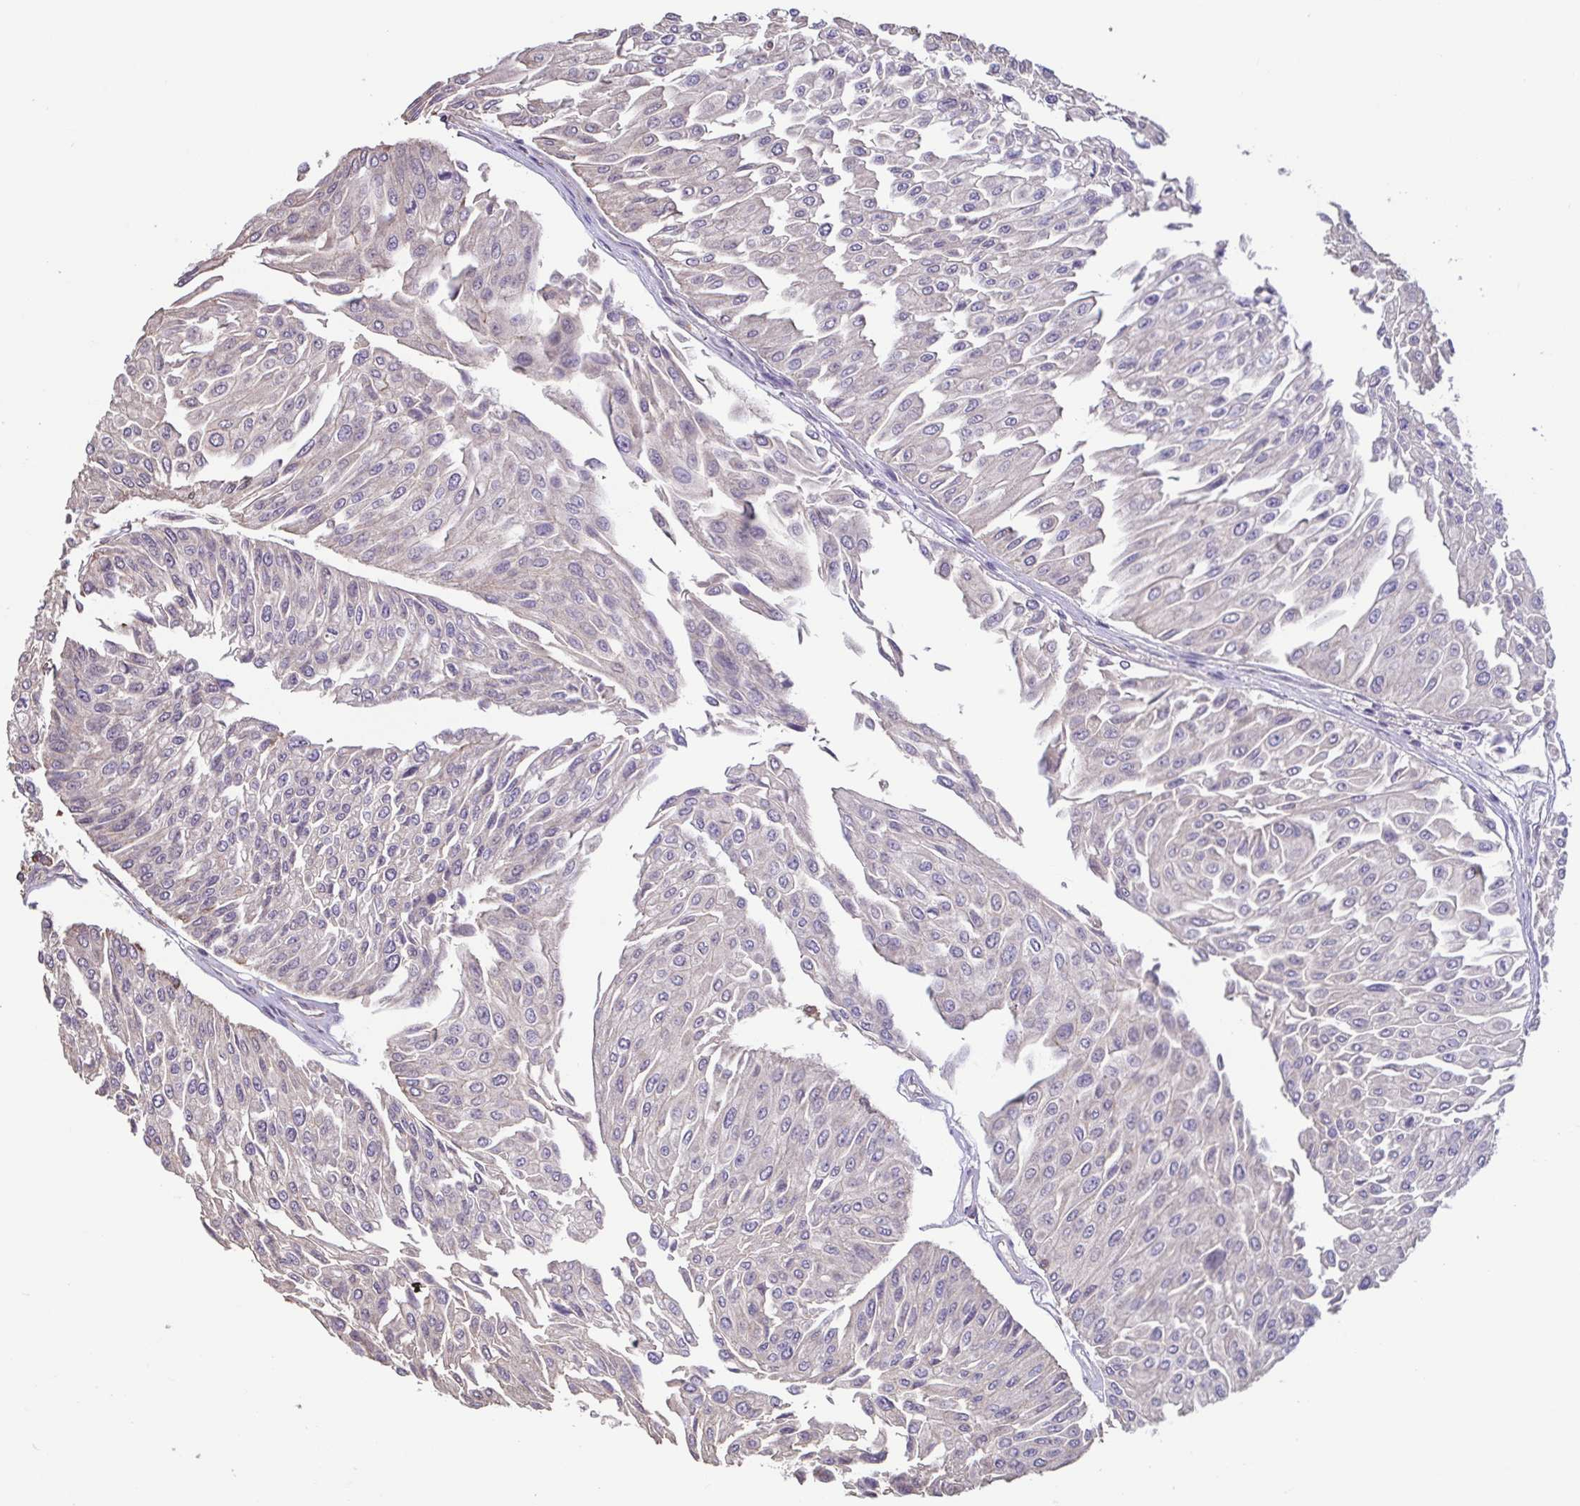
{"staining": {"intensity": "negative", "quantity": "none", "location": "none"}, "tissue": "urothelial cancer", "cell_type": "Tumor cells", "image_type": "cancer", "snomed": [{"axis": "morphology", "description": "Urothelial carcinoma, NOS"}, {"axis": "topography", "description": "Urinary bladder"}], "caption": "This is an immunohistochemistry histopathology image of human urothelial cancer. There is no expression in tumor cells.", "gene": "ACTRT2", "patient": {"sex": "male", "age": 67}}